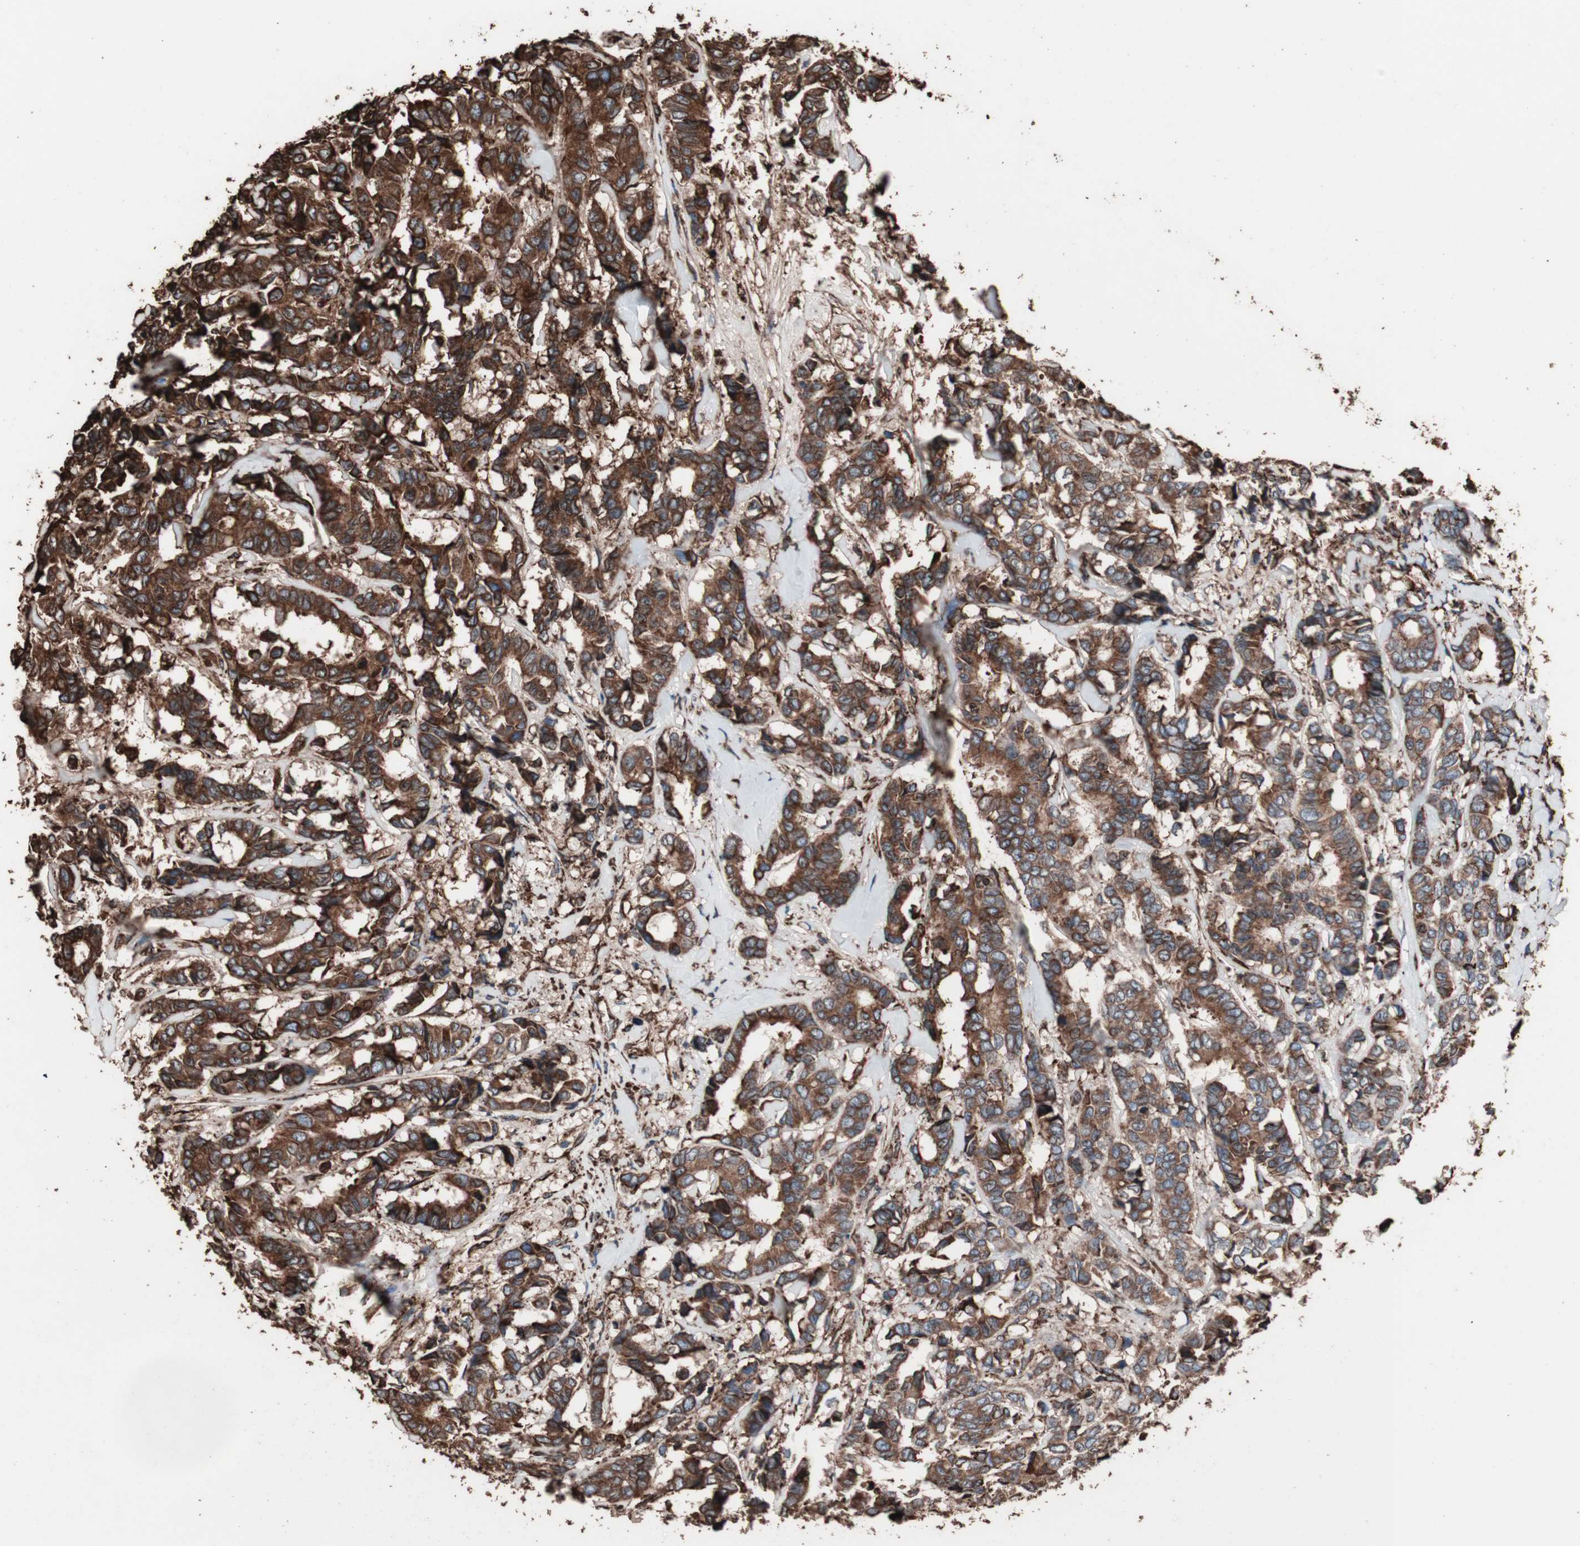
{"staining": {"intensity": "strong", "quantity": ">75%", "location": "cytoplasmic/membranous"}, "tissue": "breast cancer", "cell_type": "Tumor cells", "image_type": "cancer", "snomed": [{"axis": "morphology", "description": "Duct carcinoma"}, {"axis": "topography", "description": "Breast"}], "caption": "Breast cancer stained with DAB immunohistochemistry (IHC) reveals high levels of strong cytoplasmic/membranous expression in approximately >75% of tumor cells.", "gene": "HSP90B1", "patient": {"sex": "female", "age": 87}}